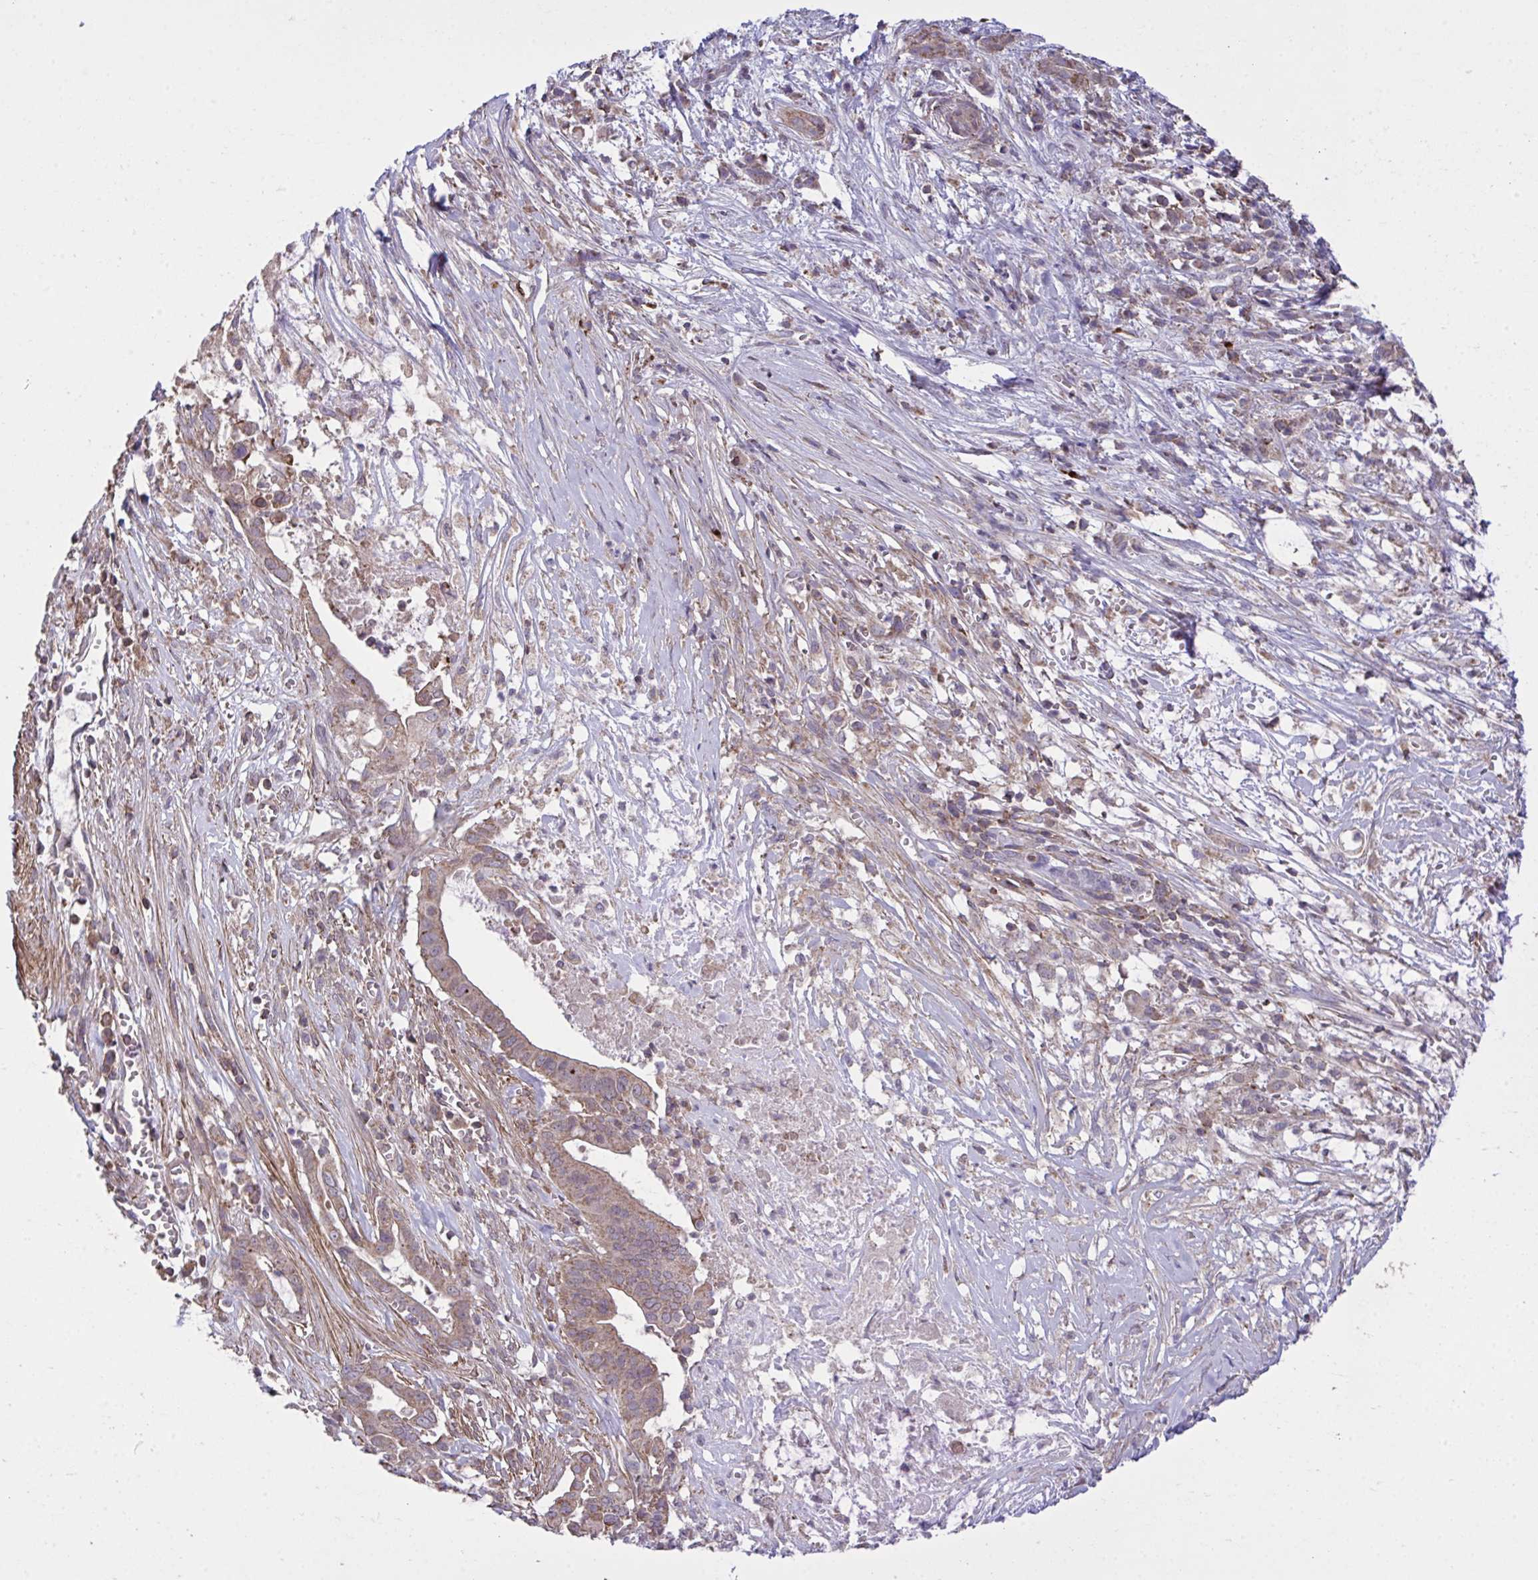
{"staining": {"intensity": "weak", "quantity": "25%-75%", "location": "cytoplasmic/membranous"}, "tissue": "pancreatic cancer", "cell_type": "Tumor cells", "image_type": "cancer", "snomed": [{"axis": "morphology", "description": "Adenocarcinoma, NOS"}, {"axis": "topography", "description": "Pancreas"}], "caption": "Immunohistochemistry (DAB (3,3'-diaminobenzidine)) staining of human pancreatic cancer (adenocarcinoma) shows weak cytoplasmic/membranous protein staining in about 25%-75% of tumor cells. The protein of interest is stained brown, and the nuclei are stained in blue (DAB IHC with brightfield microscopy, high magnification).", "gene": "PPM1H", "patient": {"sex": "male", "age": 61}}